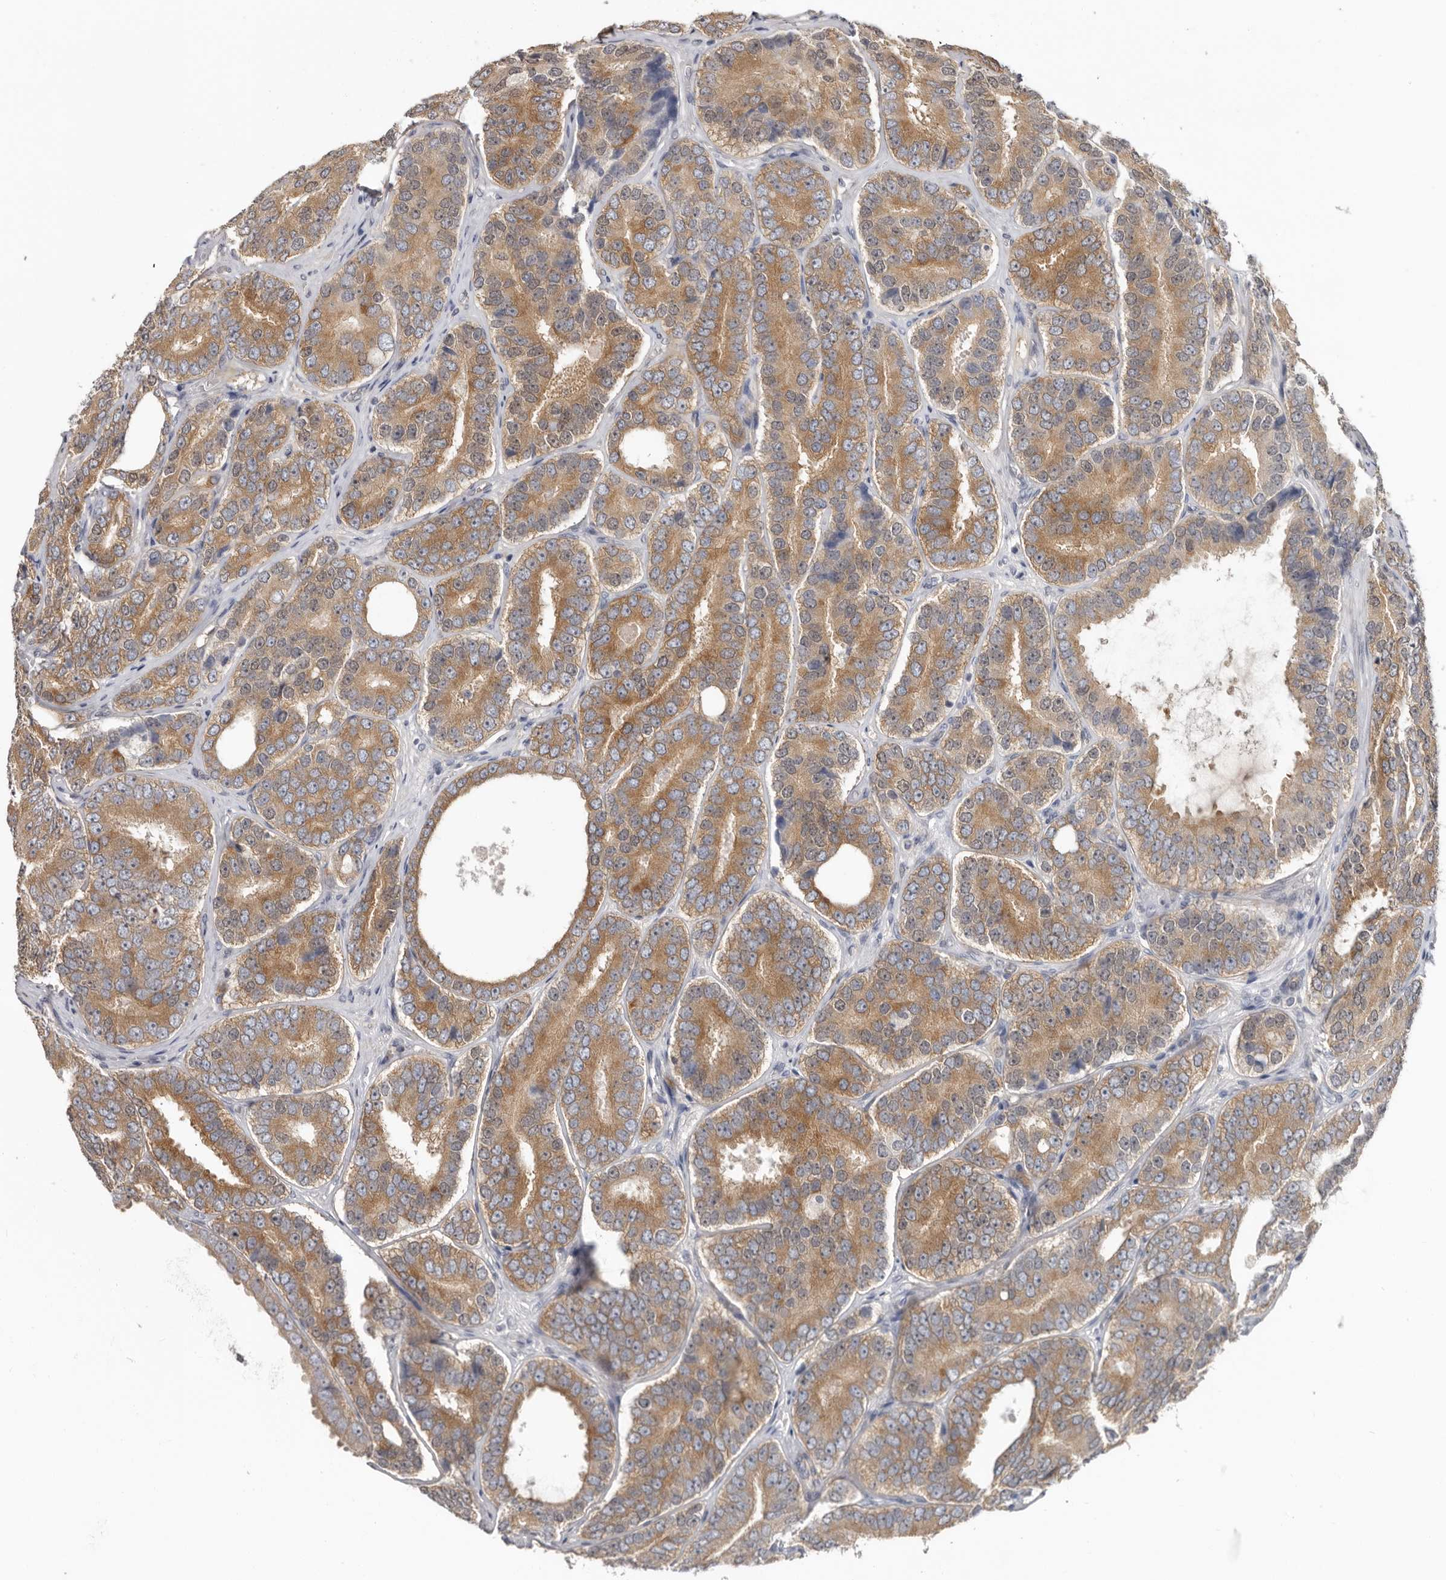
{"staining": {"intensity": "moderate", "quantity": ">75%", "location": "cytoplasmic/membranous"}, "tissue": "prostate cancer", "cell_type": "Tumor cells", "image_type": "cancer", "snomed": [{"axis": "morphology", "description": "Adenocarcinoma, High grade"}, {"axis": "topography", "description": "Prostate"}], "caption": "Prostate high-grade adenocarcinoma was stained to show a protein in brown. There is medium levels of moderate cytoplasmic/membranous expression in approximately >75% of tumor cells. (Stains: DAB (3,3'-diaminobenzidine) in brown, nuclei in blue, Microscopy: brightfield microscopy at high magnification).", "gene": "BAD", "patient": {"sex": "male", "age": 56}}